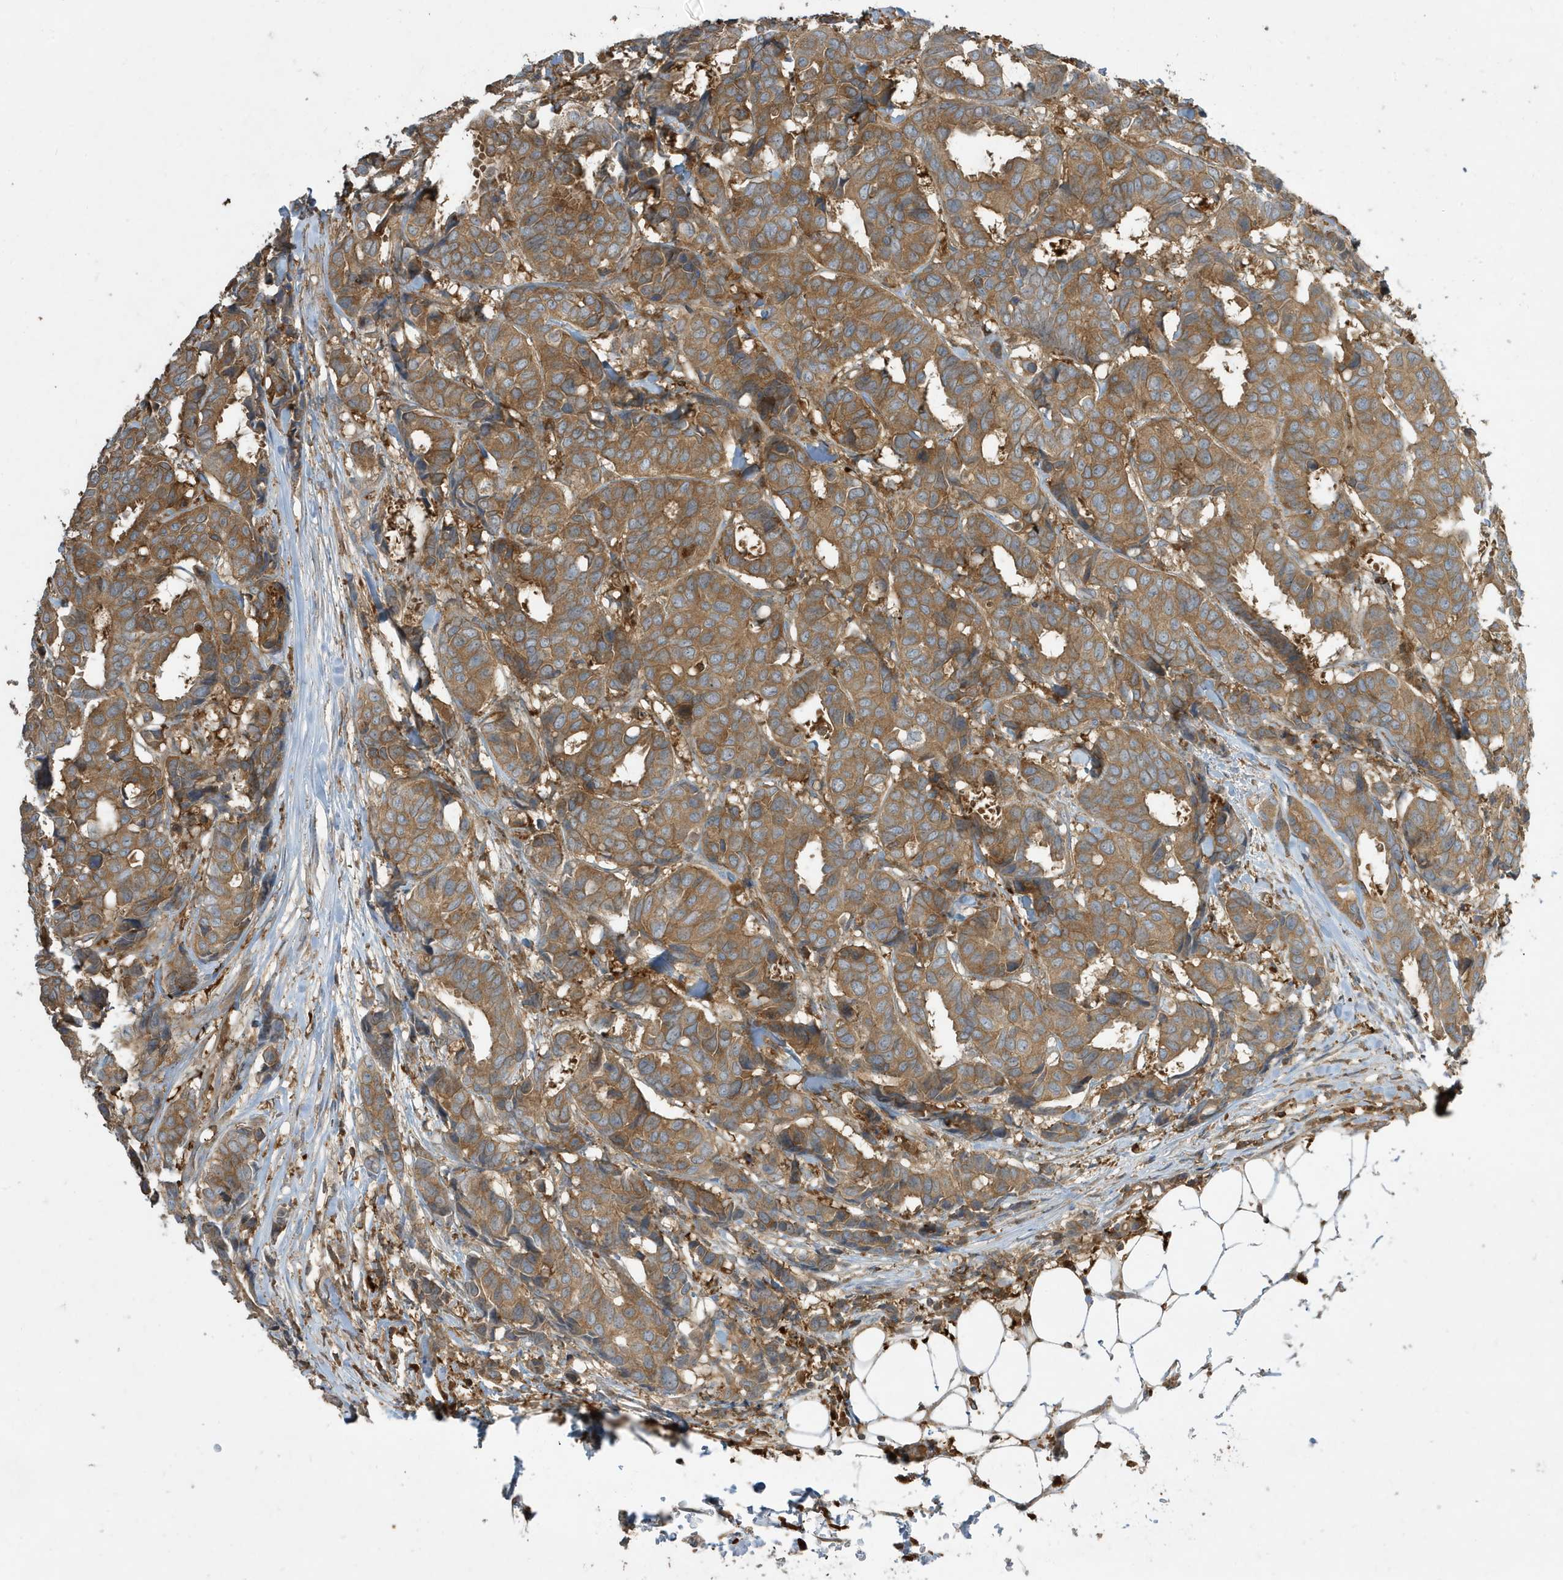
{"staining": {"intensity": "moderate", "quantity": ">75%", "location": "cytoplasmic/membranous"}, "tissue": "breast cancer", "cell_type": "Tumor cells", "image_type": "cancer", "snomed": [{"axis": "morphology", "description": "Duct carcinoma"}, {"axis": "topography", "description": "Breast"}], "caption": "Immunohistochemical staining of breast cancer exhibits moderate cytoplasmic/membranous protein staining in approximately >75% of tumor cells. The staining was performed using DAB (3,3'-diaminobenzidine) to visualize the protein expression in brown, while the nuclei were stained in blue with hematoxylin (Magnification: 20x).", "gene": "ABTB1", "patient": {"sex": "female", "age": 87}}